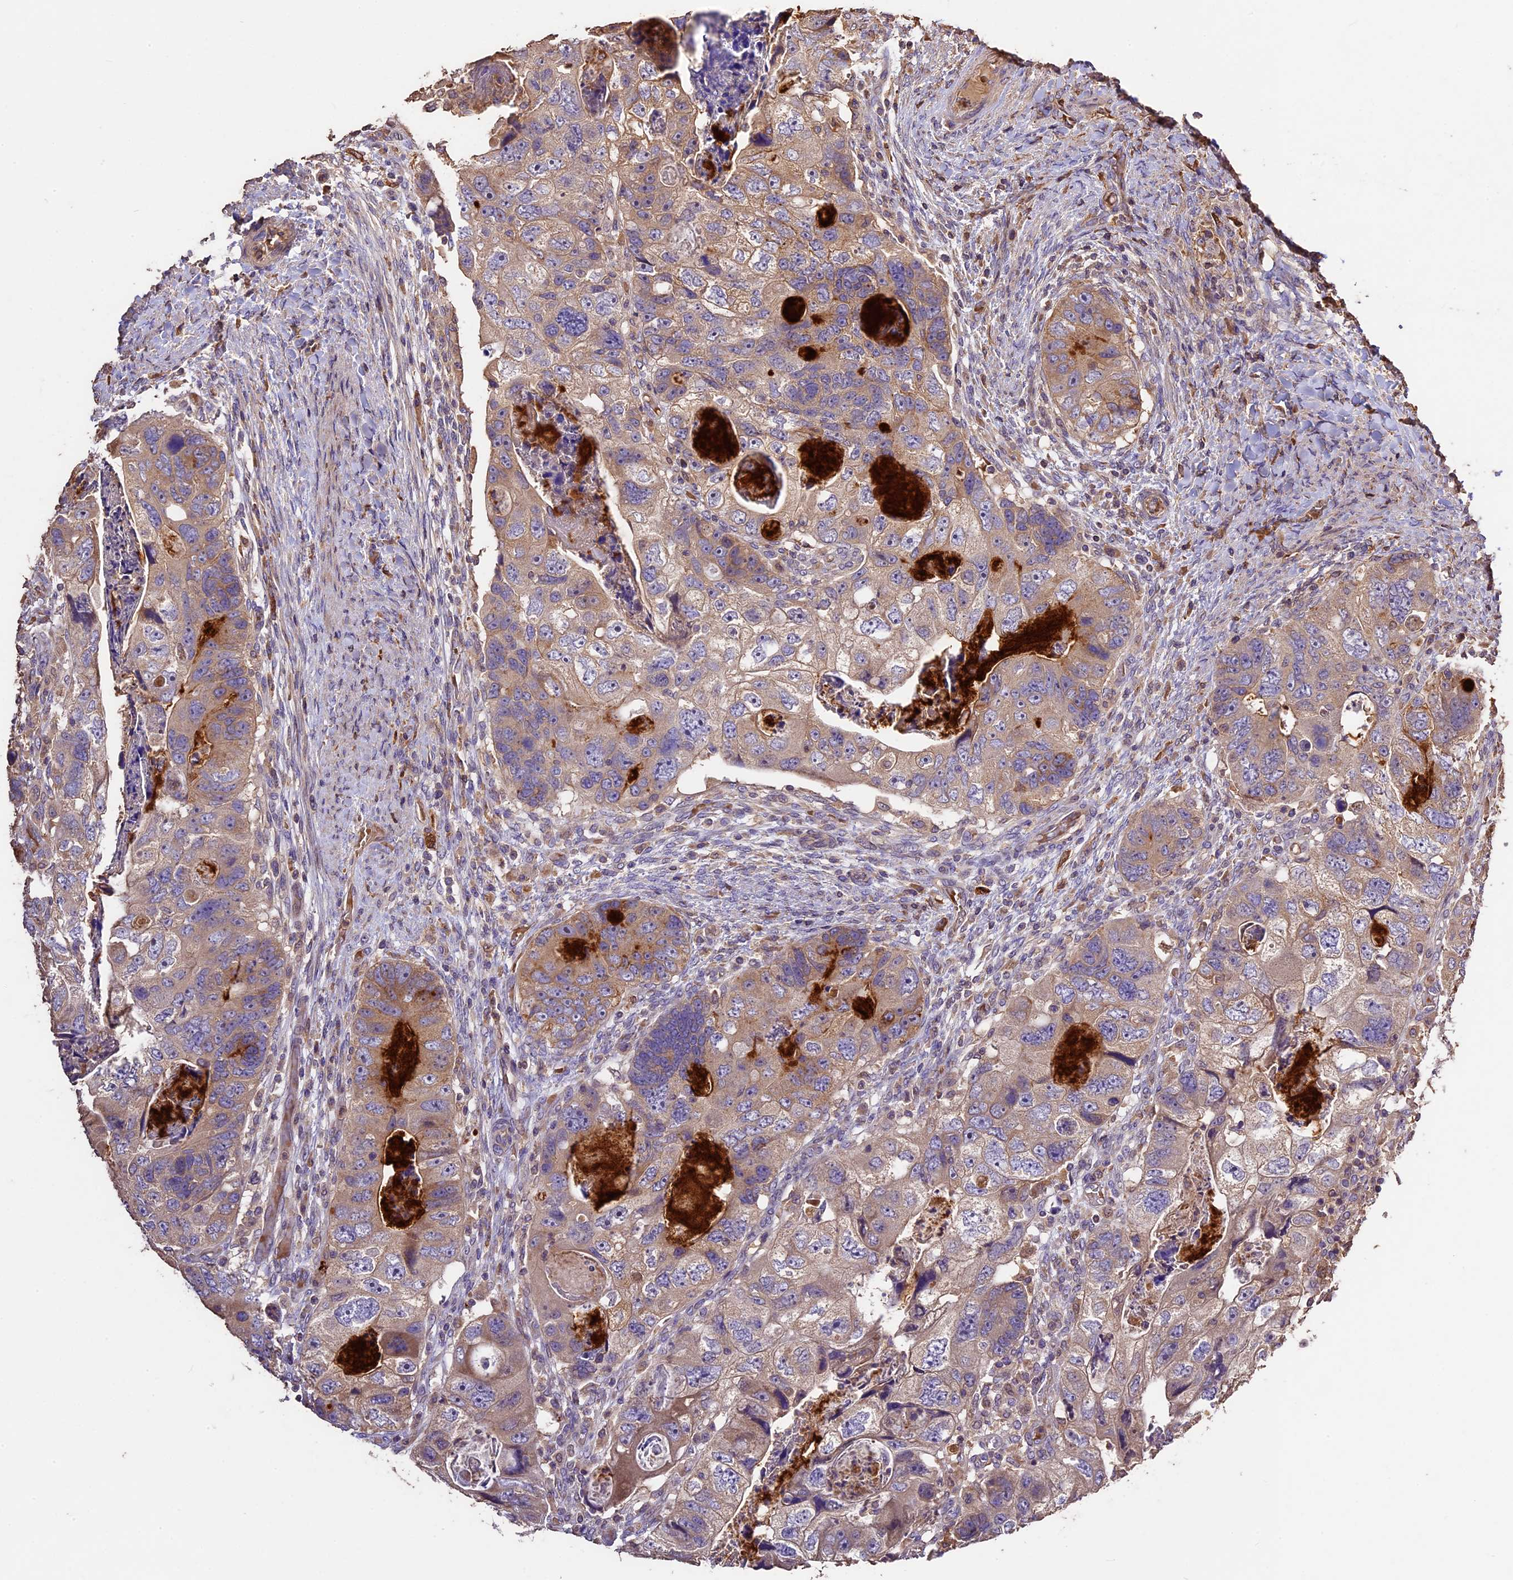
{"staining": {"intensity": "weak", "quantity": ">75%", "location": "cytoplasmic/membranous"}, "tissue": "colorectal cancer", "cell_type": "Tumor cells", "image_type": "cancer", "snomed": [{"axis": "morphology", "description": "Adenocarcinoma, NOS"}, {"axis": "topography", "description": "Rectum"}], "caption": "A brown stain shows weak cytoplasmic/membranous expression of a protein in human colorectal cancer (adenocarcinoma) tumor cells.", "gene": "CRLF1", "patient": {"sex": "male", "age": 59}}